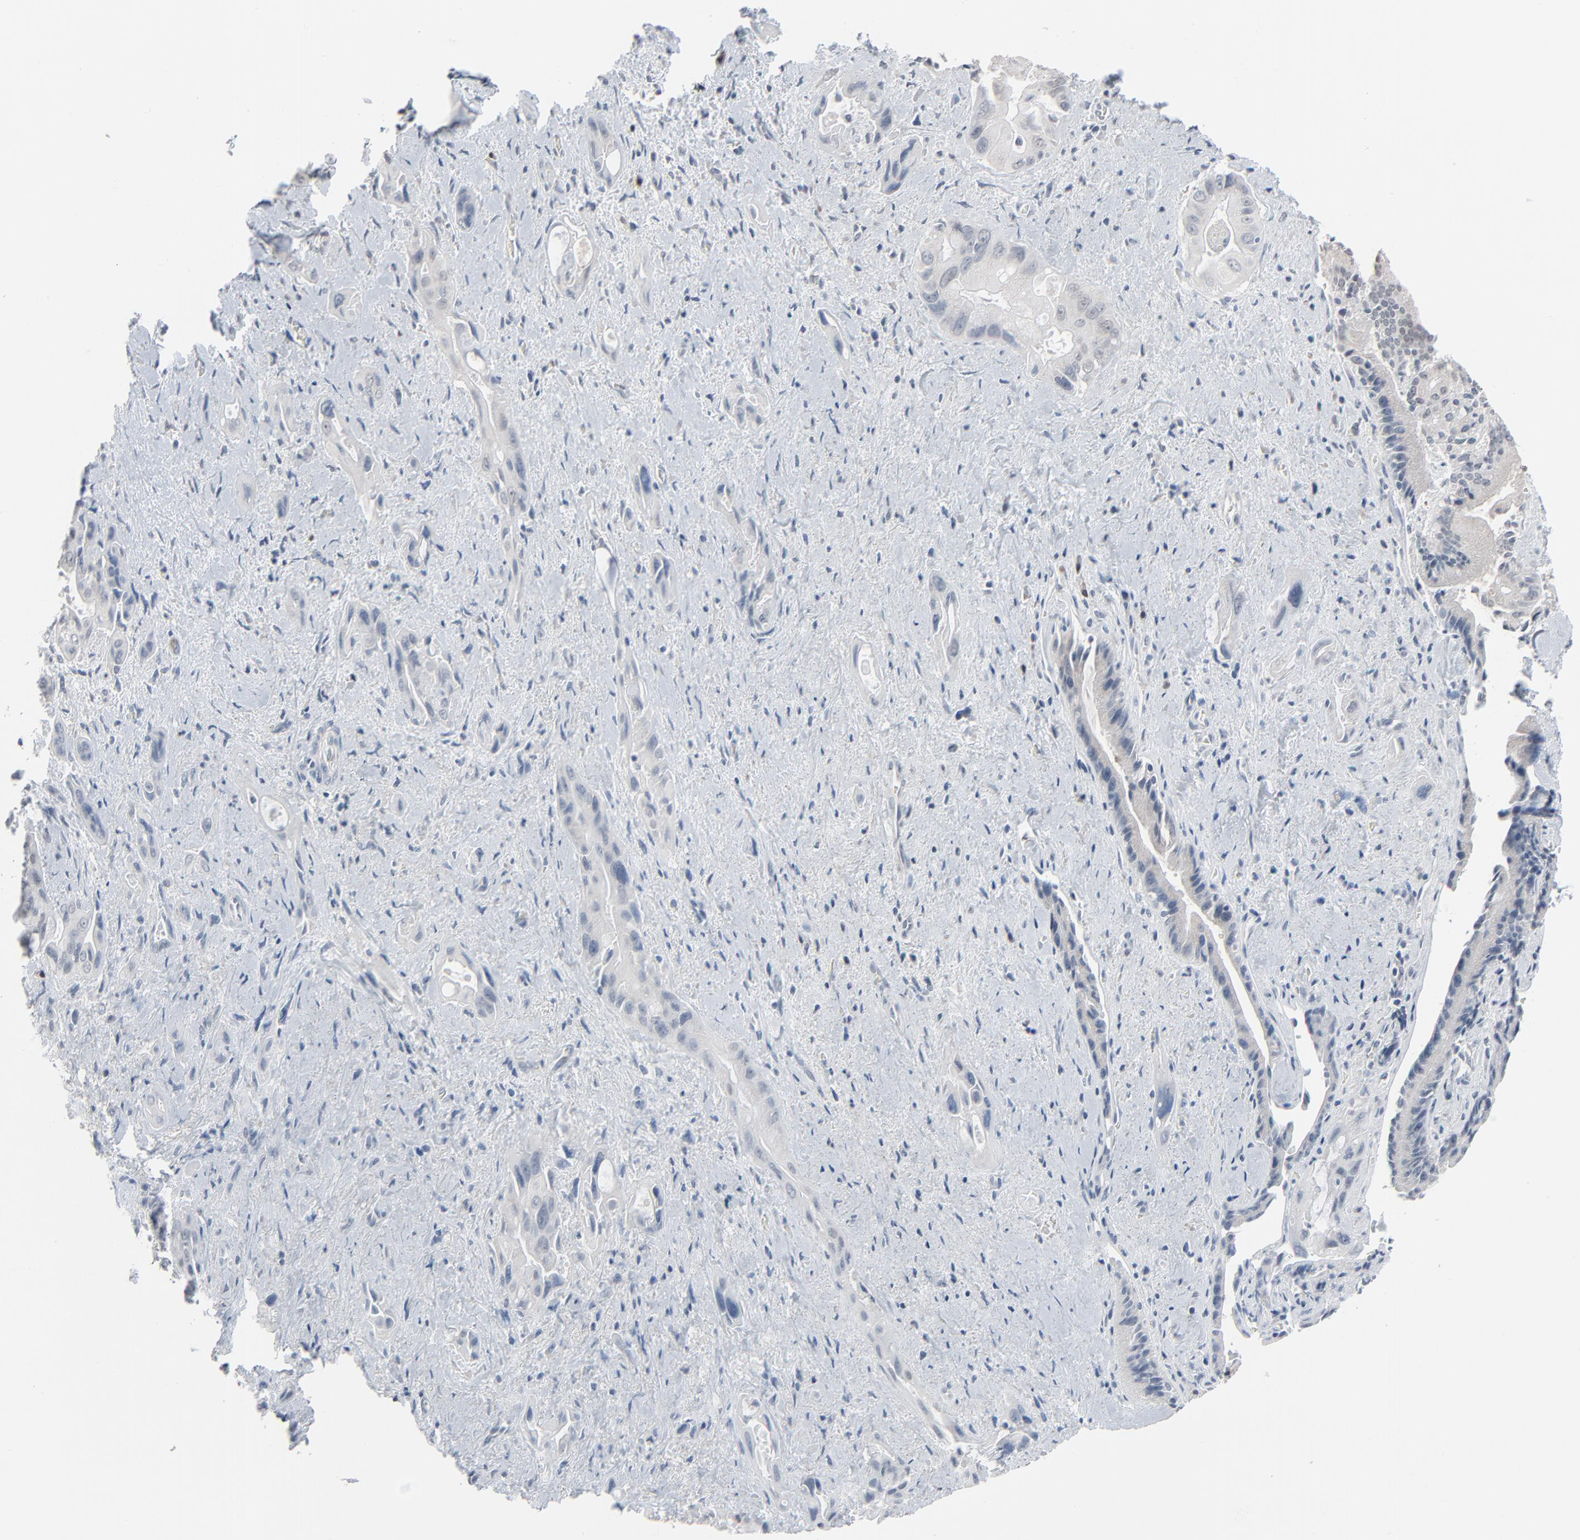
{"staining": {"intensity": "negative", "quantity": "none", "location": "none"}, "tissue": "pancreatic cancer", "cell_type": "Tumor cells", "image_type": "cancer", "snomed": [{"axis": "morphology", "description": "Adenocarcinoma, NOS"}, {"axis": "topography", "description": "Pancreas"}], "caption": "A high-resolution photomicrograph shows immunohistochemistry staining of pancreatic cancer, which reveals no significant expression in tumor cells. (Stains: DAB (3,3'-diaminobenzidine) immunohistochemistry (IHC) with hematoxylin counter stain, Microscopy: brightfield microscopy at high magnification).", "gene": "SAGE1", "patient": {"sex": "male", "age": 77}}